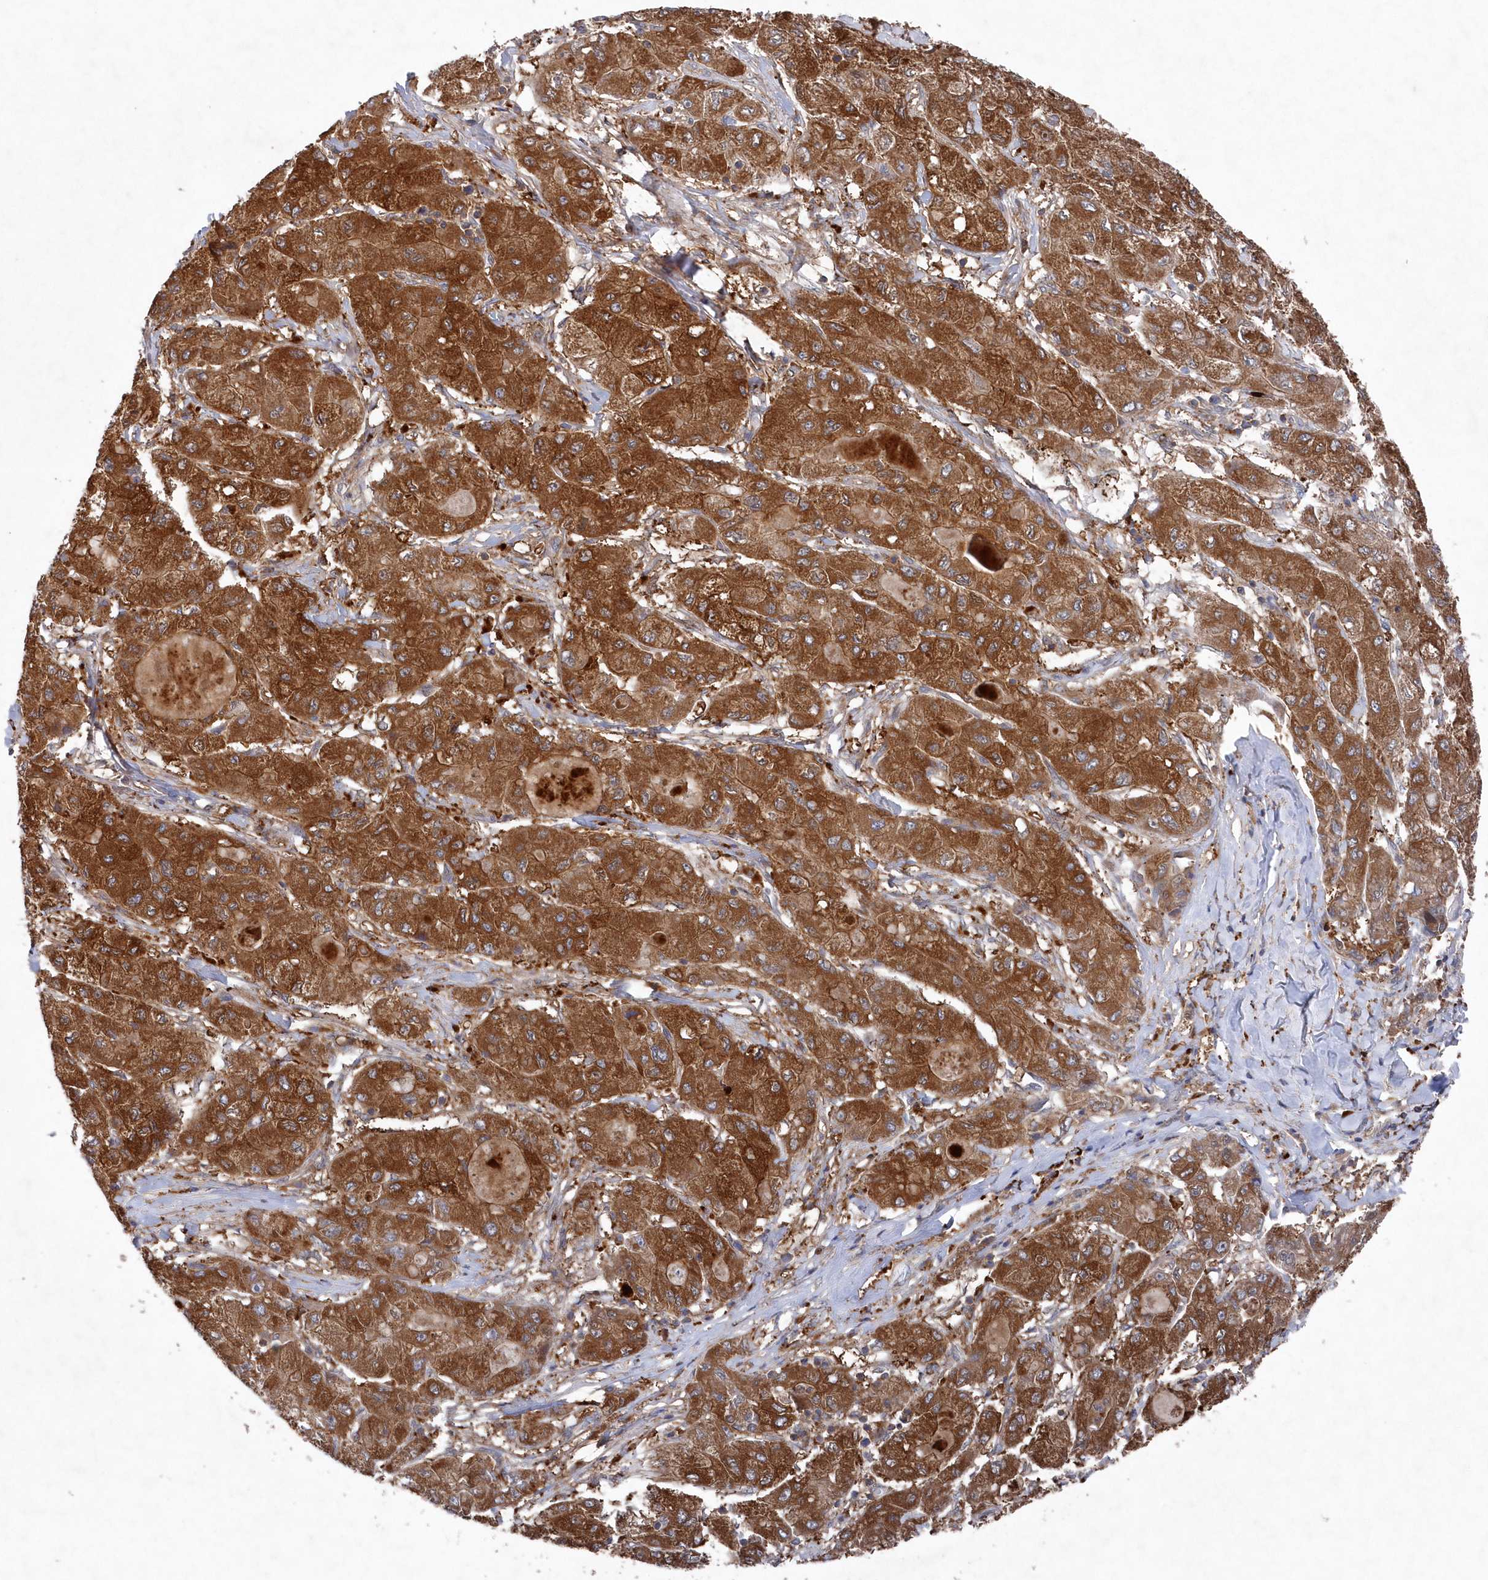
{"staining": {"intensity": "strong", "quantity": ">75%", "location": "cytoplasmic/membranous"}, "tissue": "liver cancer", "cell_type": "Tumor cells", "image_type": "cancer", "snomed": [{"axis": "morphology", "description": "Carcinoma, Hepatocellular, NOS"}, {"axis": "topography", "description": "Liver"}], "caption": "Immunohistochemistry image of liver cancer stained for a protein (brown), which shows high levels of strong cytoplasmic/membranous expression in about >75% of tumor cells.", "gene": "ASNSD1", "patient": {"sex": "male", "age": 80}}